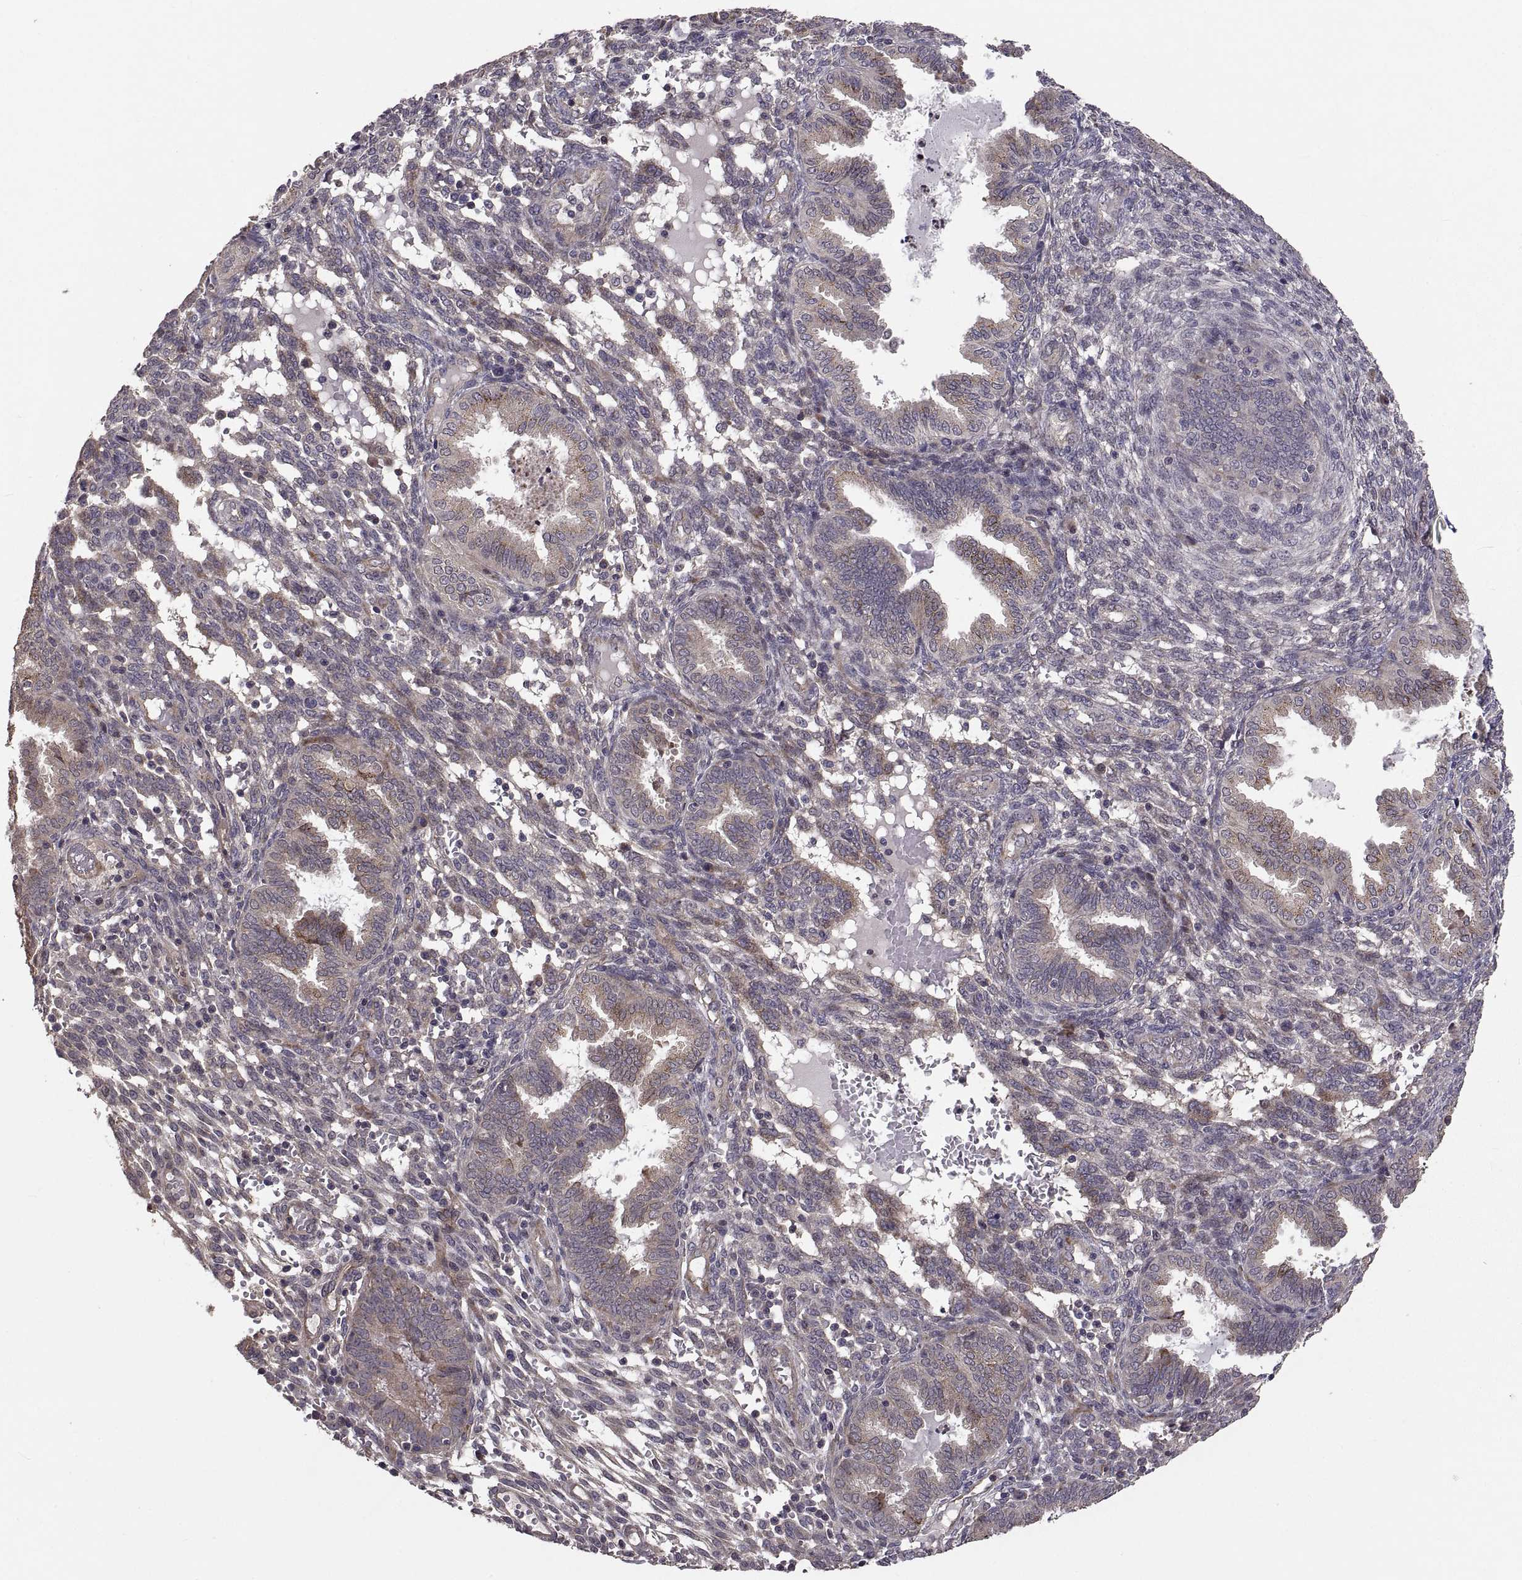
{"staining": {"intensity": "weak", "quantity": "25%-75%", "location": "cytoplasmic/membranous"}, "tissue": "endometrium", "cell_type": "Cells in endometrial stroma", "image_type": "normal", "snomed": [{"axis": "morphology", "description": "Normal tissue, NOS"}, {"axis": "topography", "description": "Endometrium"}], "caption": "High-power microscopy captured an IHC image of normal endometrium, revealing weak cytoplasmic/membranous staining in about 25%-75% of cells in endometrial stroma. Nuclei are stained in blue.", "gene": "PMM2", "patient": {"sex": "female", "age": 42}}